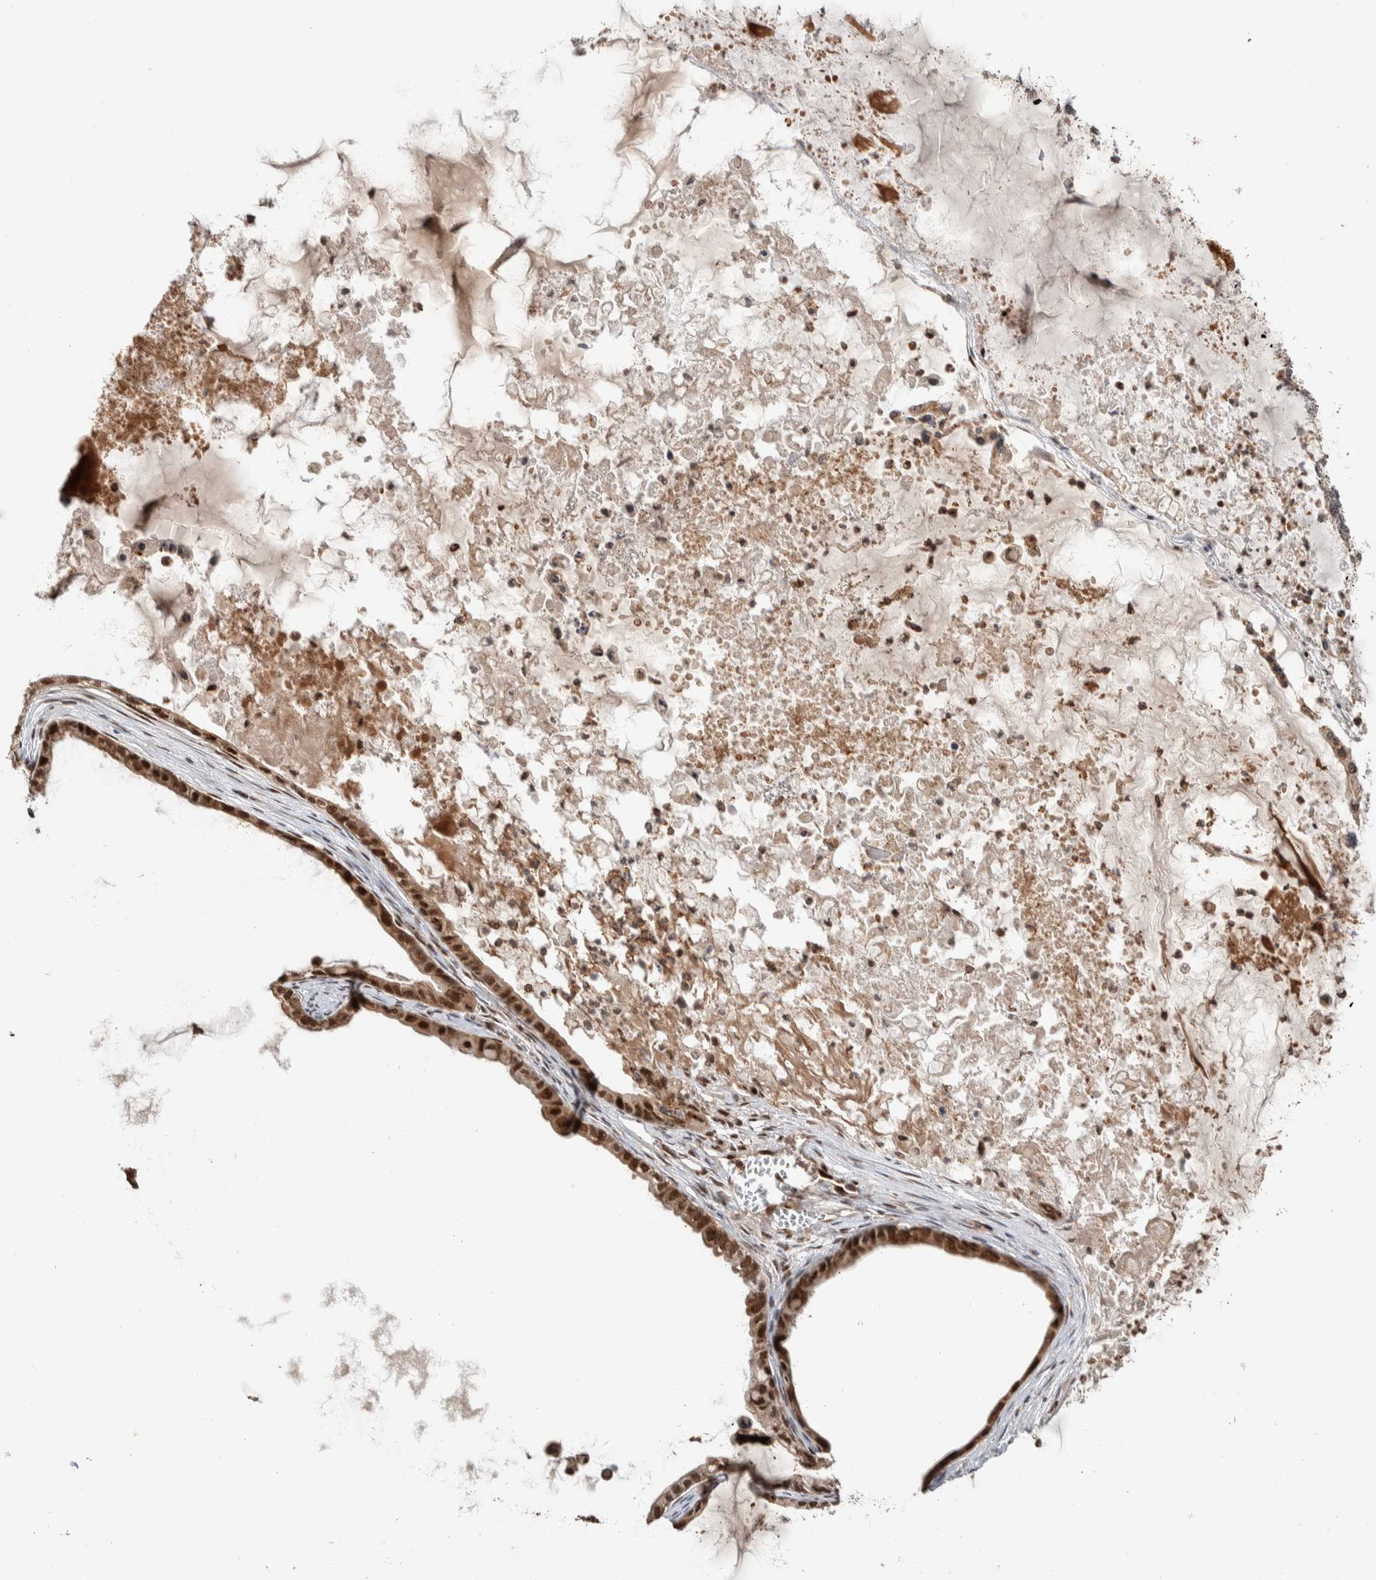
{"staining": {"intensity": "moderate", "quantity": ">75%", "location": "nuclear"}, "tissue": "ovarian cancer", "cell_type": "Tumor cells", "image_type": "cancer", "snomed": [{"axis": "morphology", "description": "Cystadenocarcinoma, mucinous, NOS"}, {"axis": "topography", "description": "Ovary"}], "caption": "A photomicrograph of ovarian cancer (mucinous cystadenocarcinoma) stained for a protein demonstrates moderate nuclear brown staining in tumor cells. (IHC, brightfield microscopy, high magnification).", "gene": "ZNF521", "patient": {"sex": "female", "age": 80}}